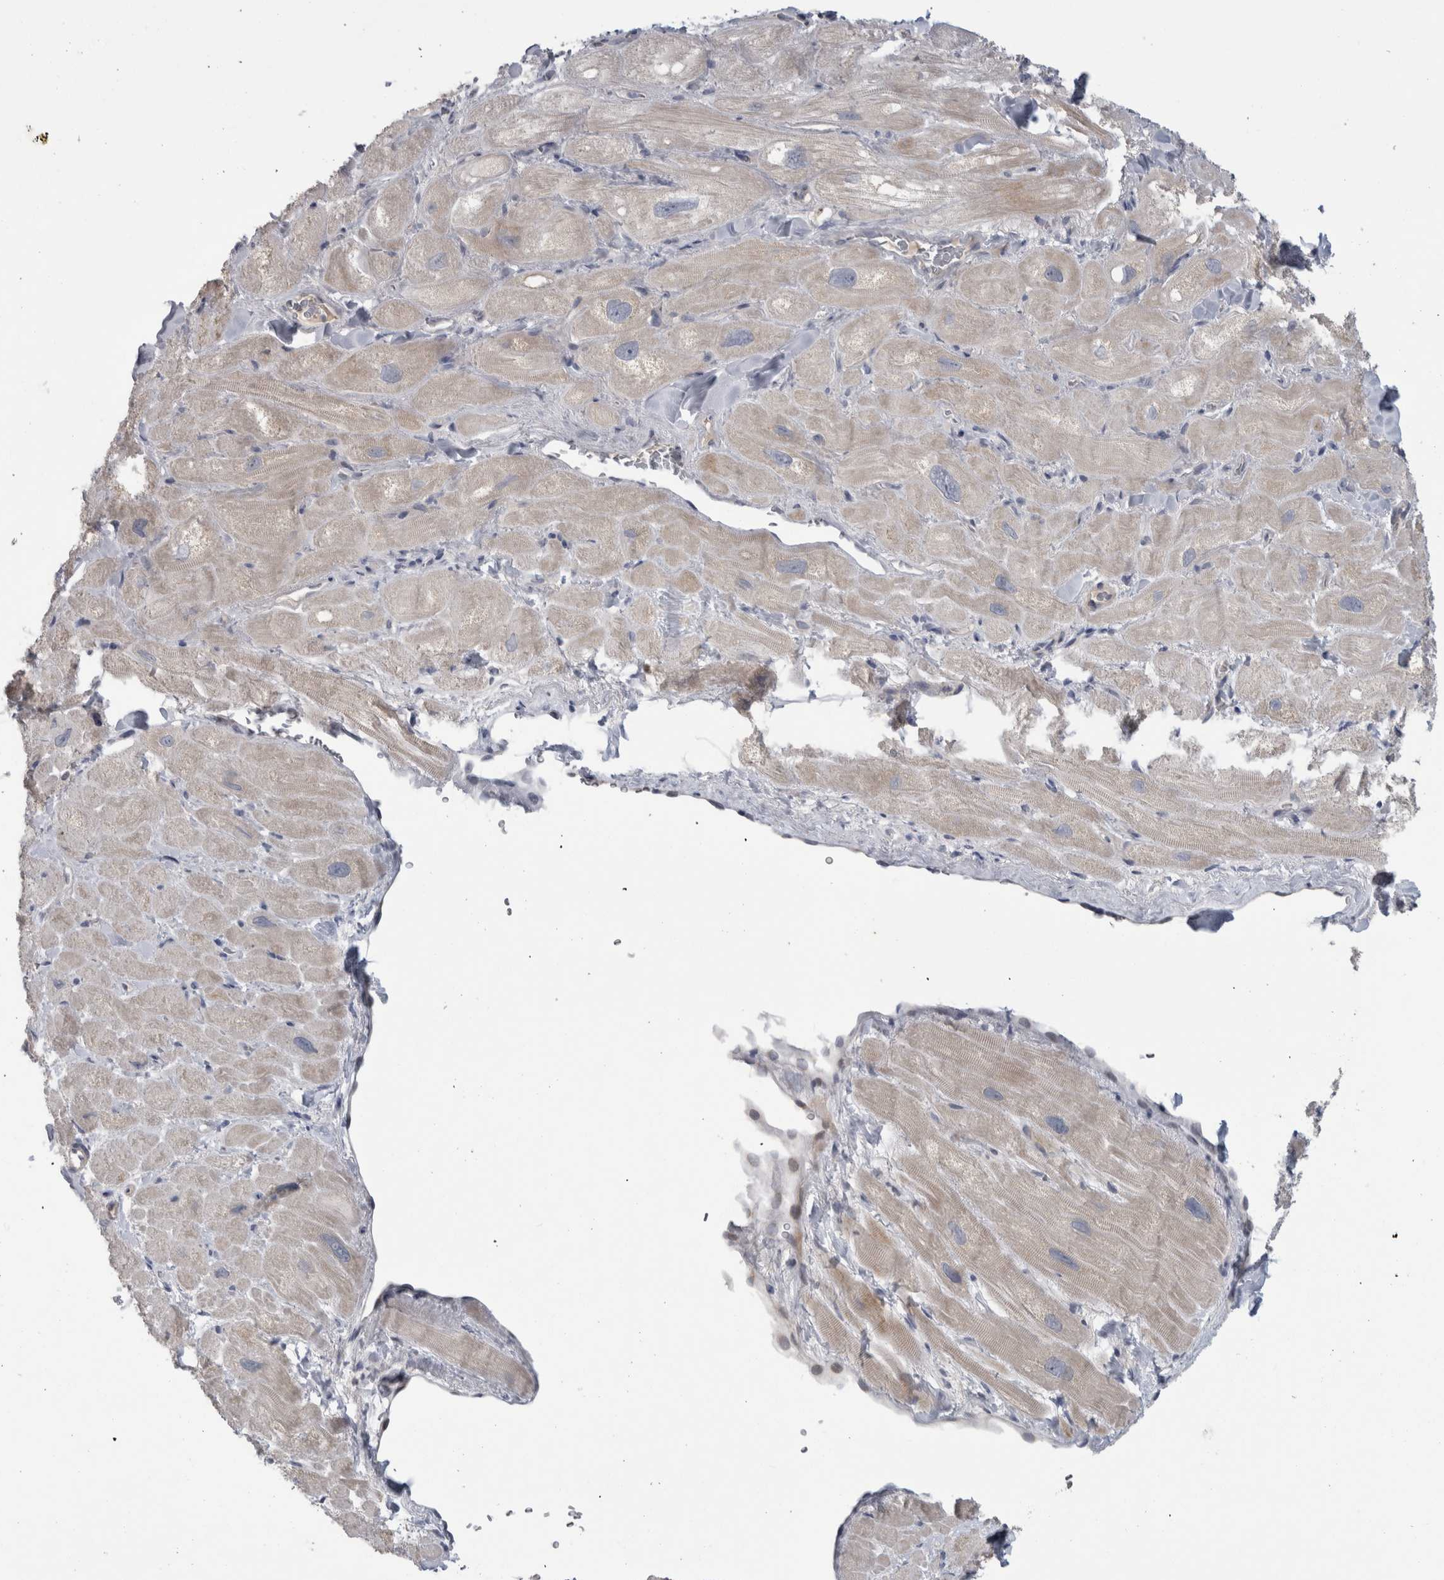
{"staining": {"intensity": "weak", "quantity": "<25%", "location": "cytoplasmic/membranous"}, "tissue": "heart muscle", "cell_type": "Cardiomyocytes", "image_type": "normal", "snomed": [{"axis": "morphology", "description": "Normal tissue, NOS"}, {"axis": "topography", "description": "Heart"}], "caption": "DAB (3,3'-diaminobenzidine) immunohistochemical staining of normal human heart muscle reveals no significant positivity in cardiomyocytes.", "gene": "ADAM2", "patient": {"sex": "male", "age": 49}}